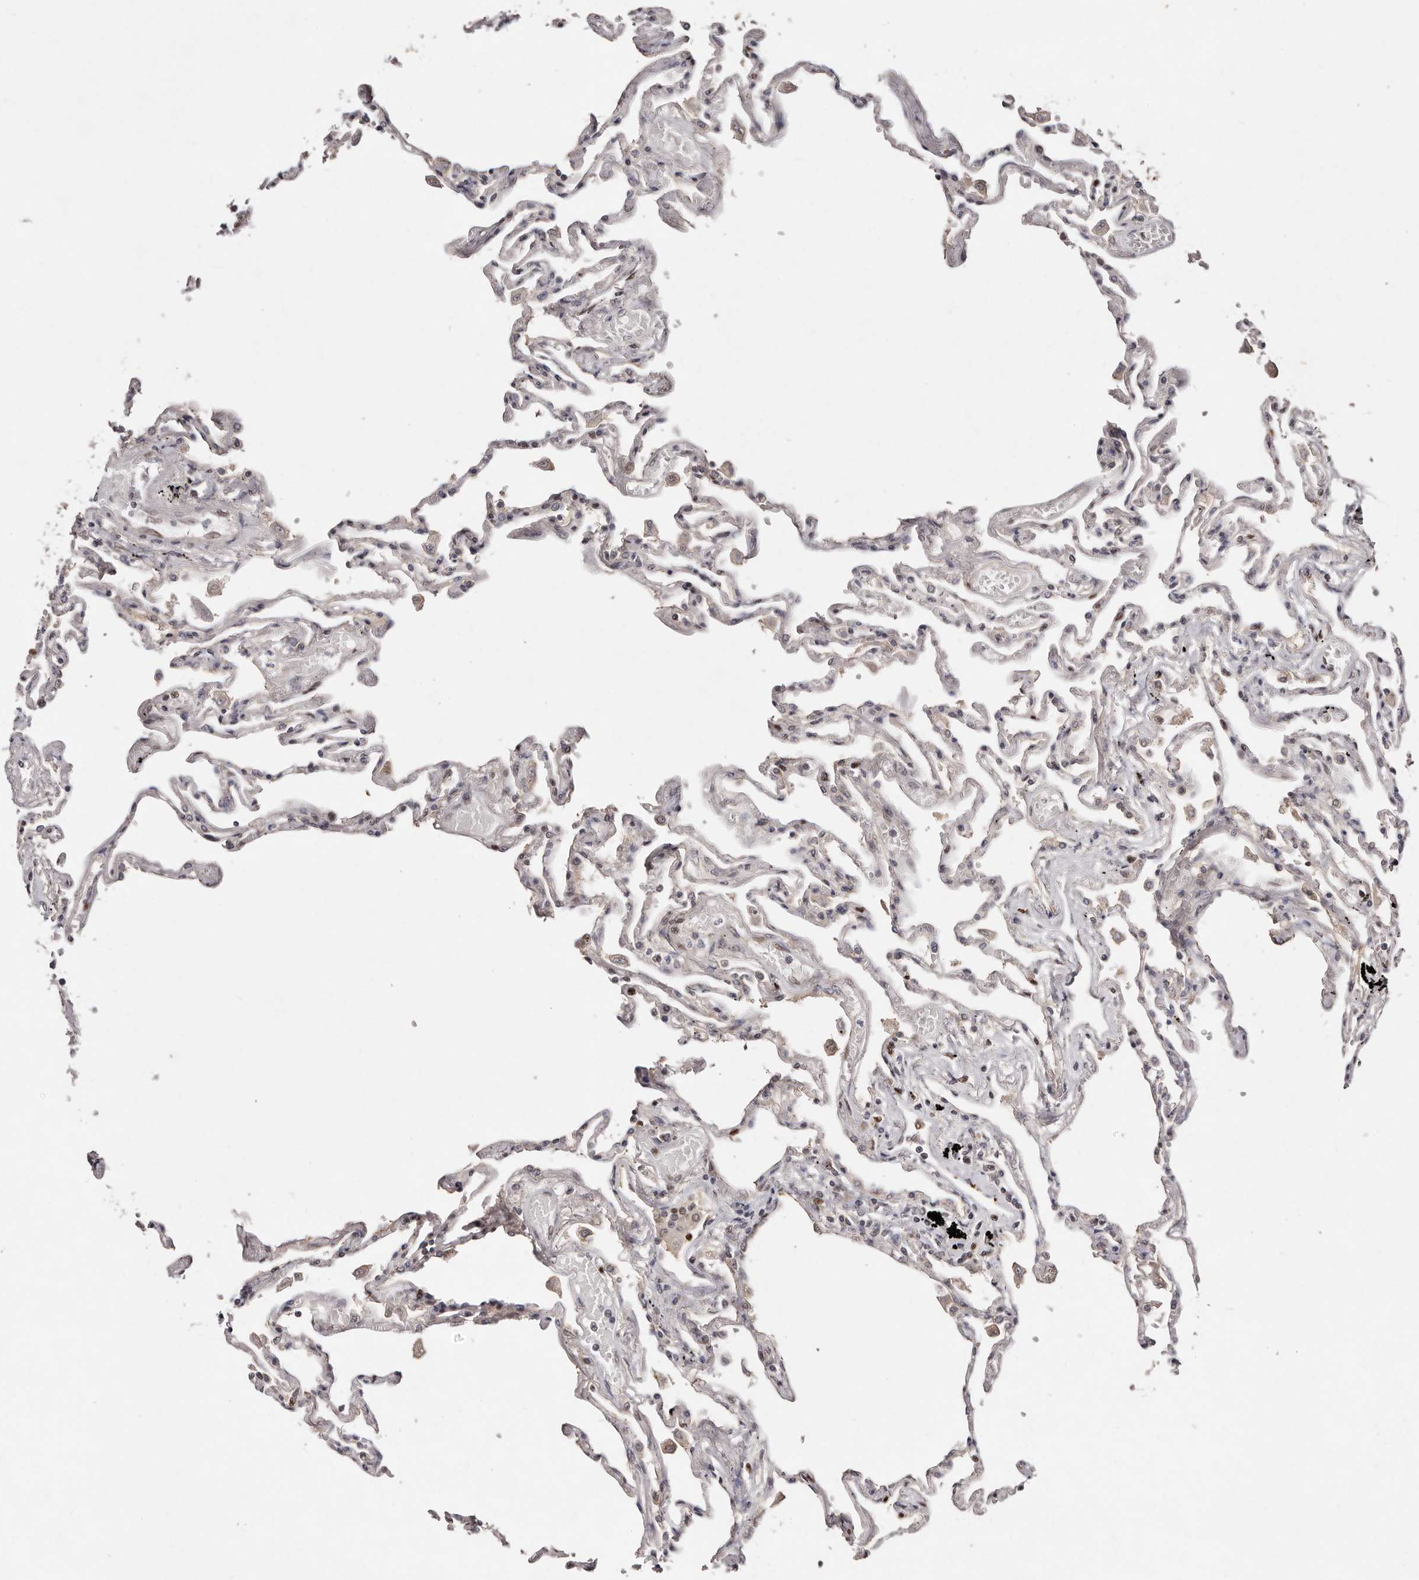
{"staining": {"intensity": "weak", "quantity": "<25%", "location": "nuclear"}, "tissue": "lung", "cell_type": "Alveolar cells", "image_type": "normal", "snomed": [{"axis": "morphology", "description": "Normal tissue, NOS"}, {"axis": "topography", "description": "Lung"}], "caption": "An image of lung stained for a protein demonstrates no brown staining in alveolar cells.", "gene": "KLF7", "patient": {"sex": "female", "age": 67}}